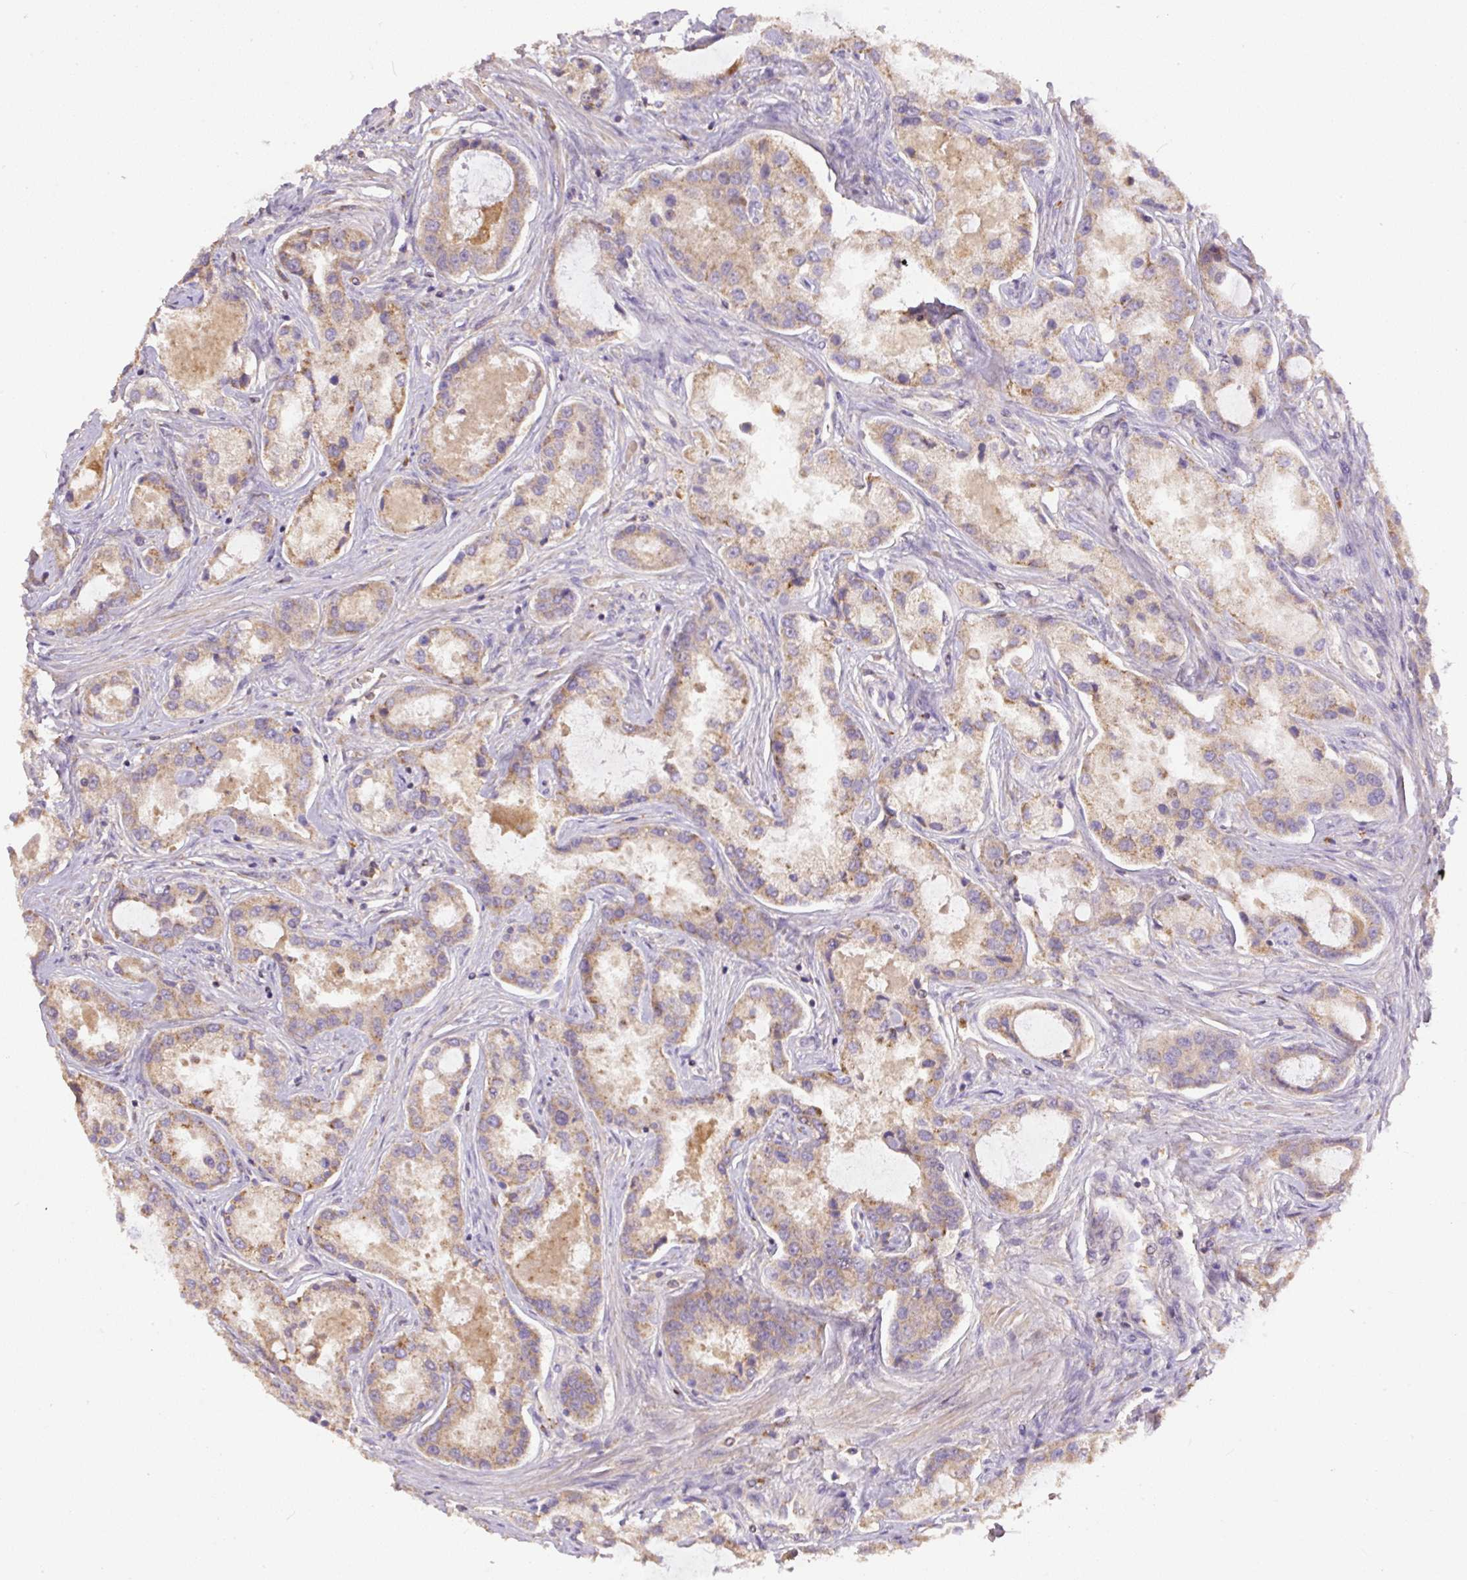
{"staining": {"intensity": "weak", "quantity": "25%-75%", "location": "cytoplasmic/membranous"}, "tissue": "prostate cancer", "cell_type": "Tumor cells", "image_type": "cancer", "snomed": [{"axis": "morphology", "description": "Adenocarcinoma, Low grade"}, {"axis": "topography", "description": "Prostate"}], "caption": "A photomicrograph of prostate cancer (adenocarcinoma (low-grade)) stained for a protein reveals weak cytoplasmic/membranous brown staining in tumor cells. (DAB (3,3'-diaminobenzidine) IHC with brightfield microscopy, high magnification).", "gene": "DAPK1", "patient": {"sex": "male", "age": 68}}